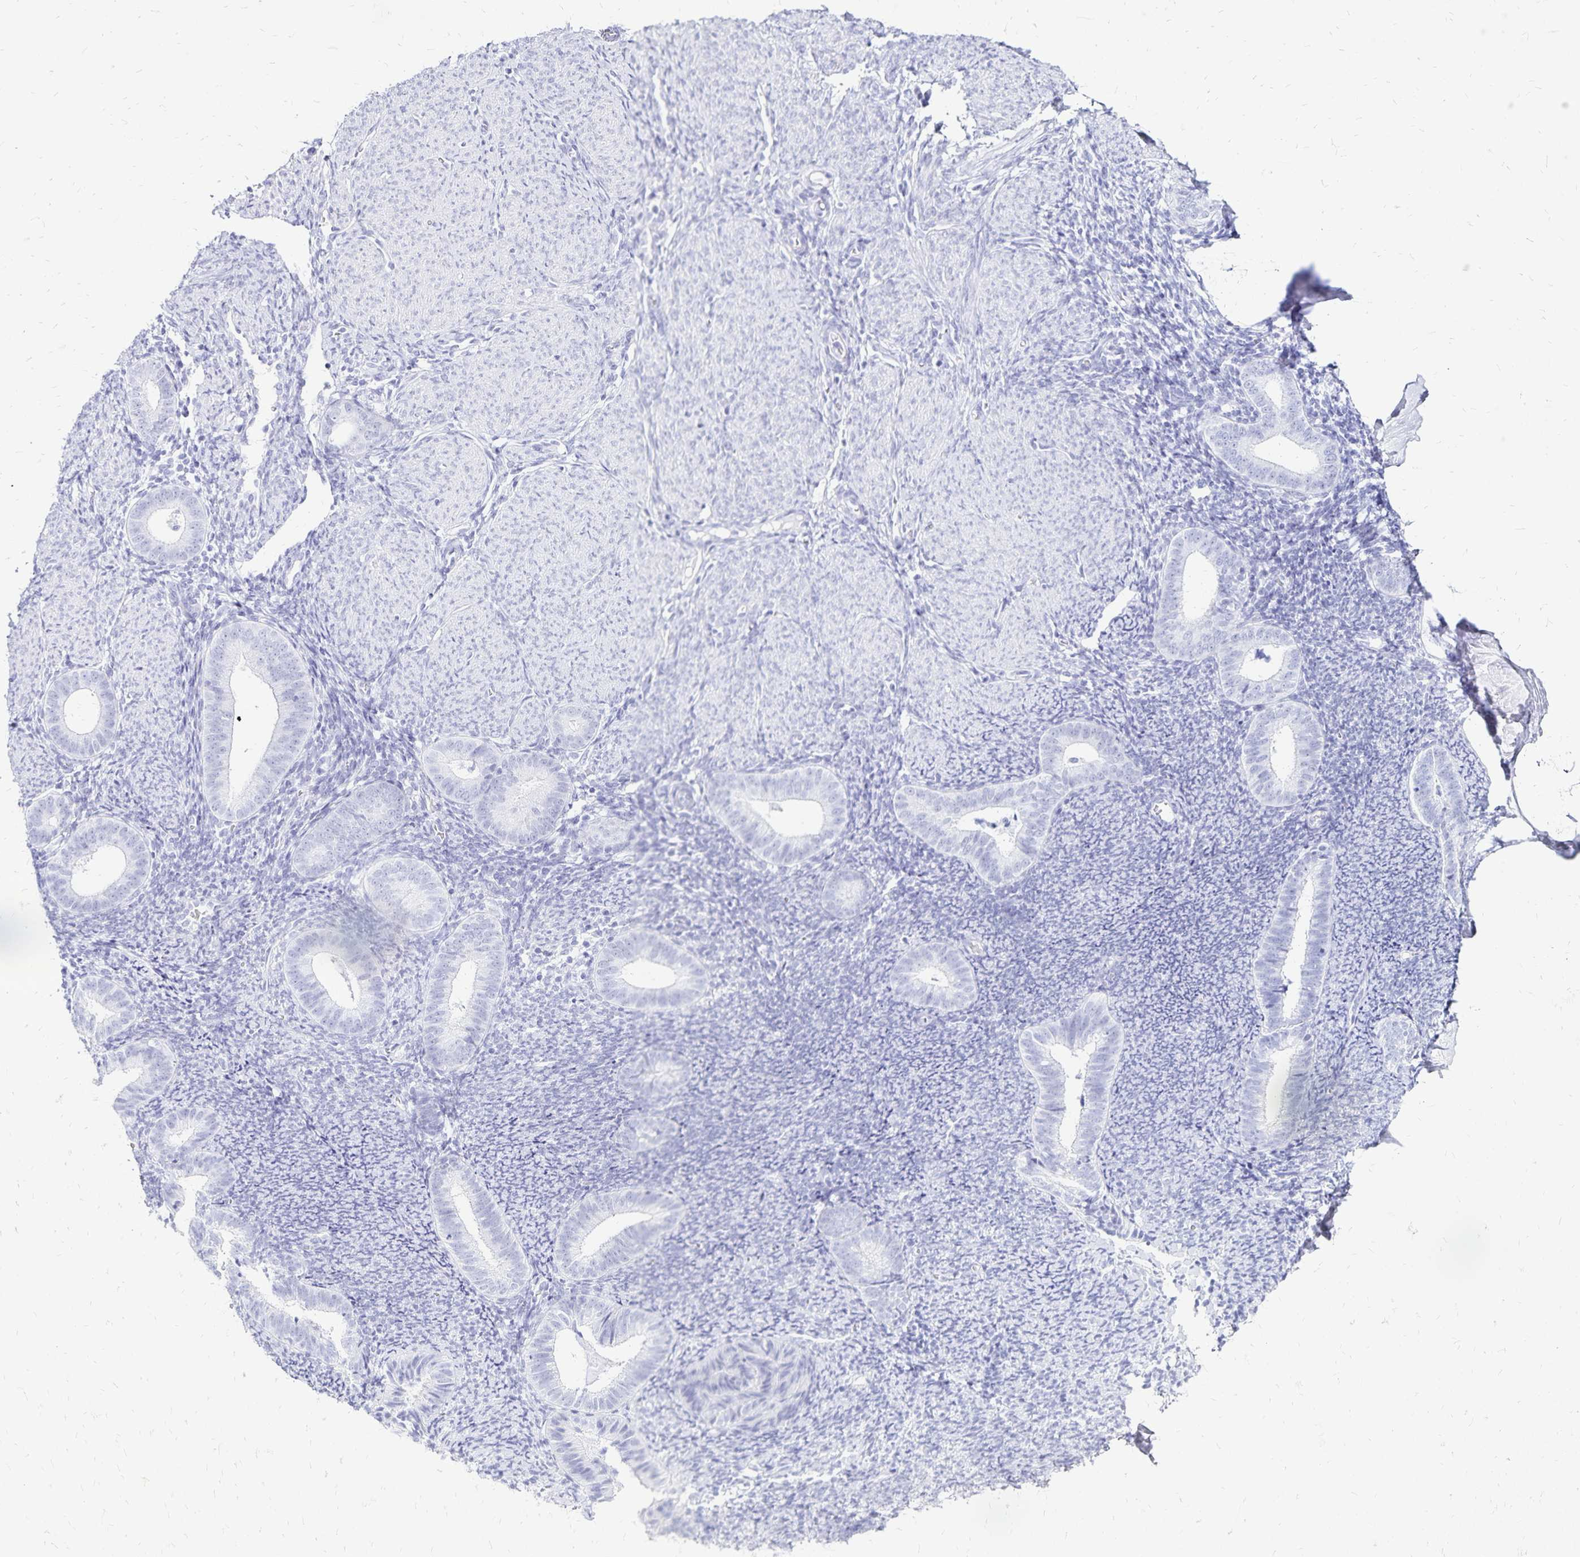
{"staining": {"intensity": "negative", "quantity": "none", "location": "none"}, "tissue": "endometrium", "cell_type": "Cells in endometrial stroma", "image_type": "normal", "snomed": [{"axis": "morphology", "description": "Normal tissue, NOS"}, {"axis": "topography", "description": "Endometrium"}], "caption": "Cells in endometrial stroma are negative for protein expression in unremarkable human endometrium. Nuclei are stained in blue.", "gene": "LIN28B", "patient": {"sex": "female", "age": 39}}